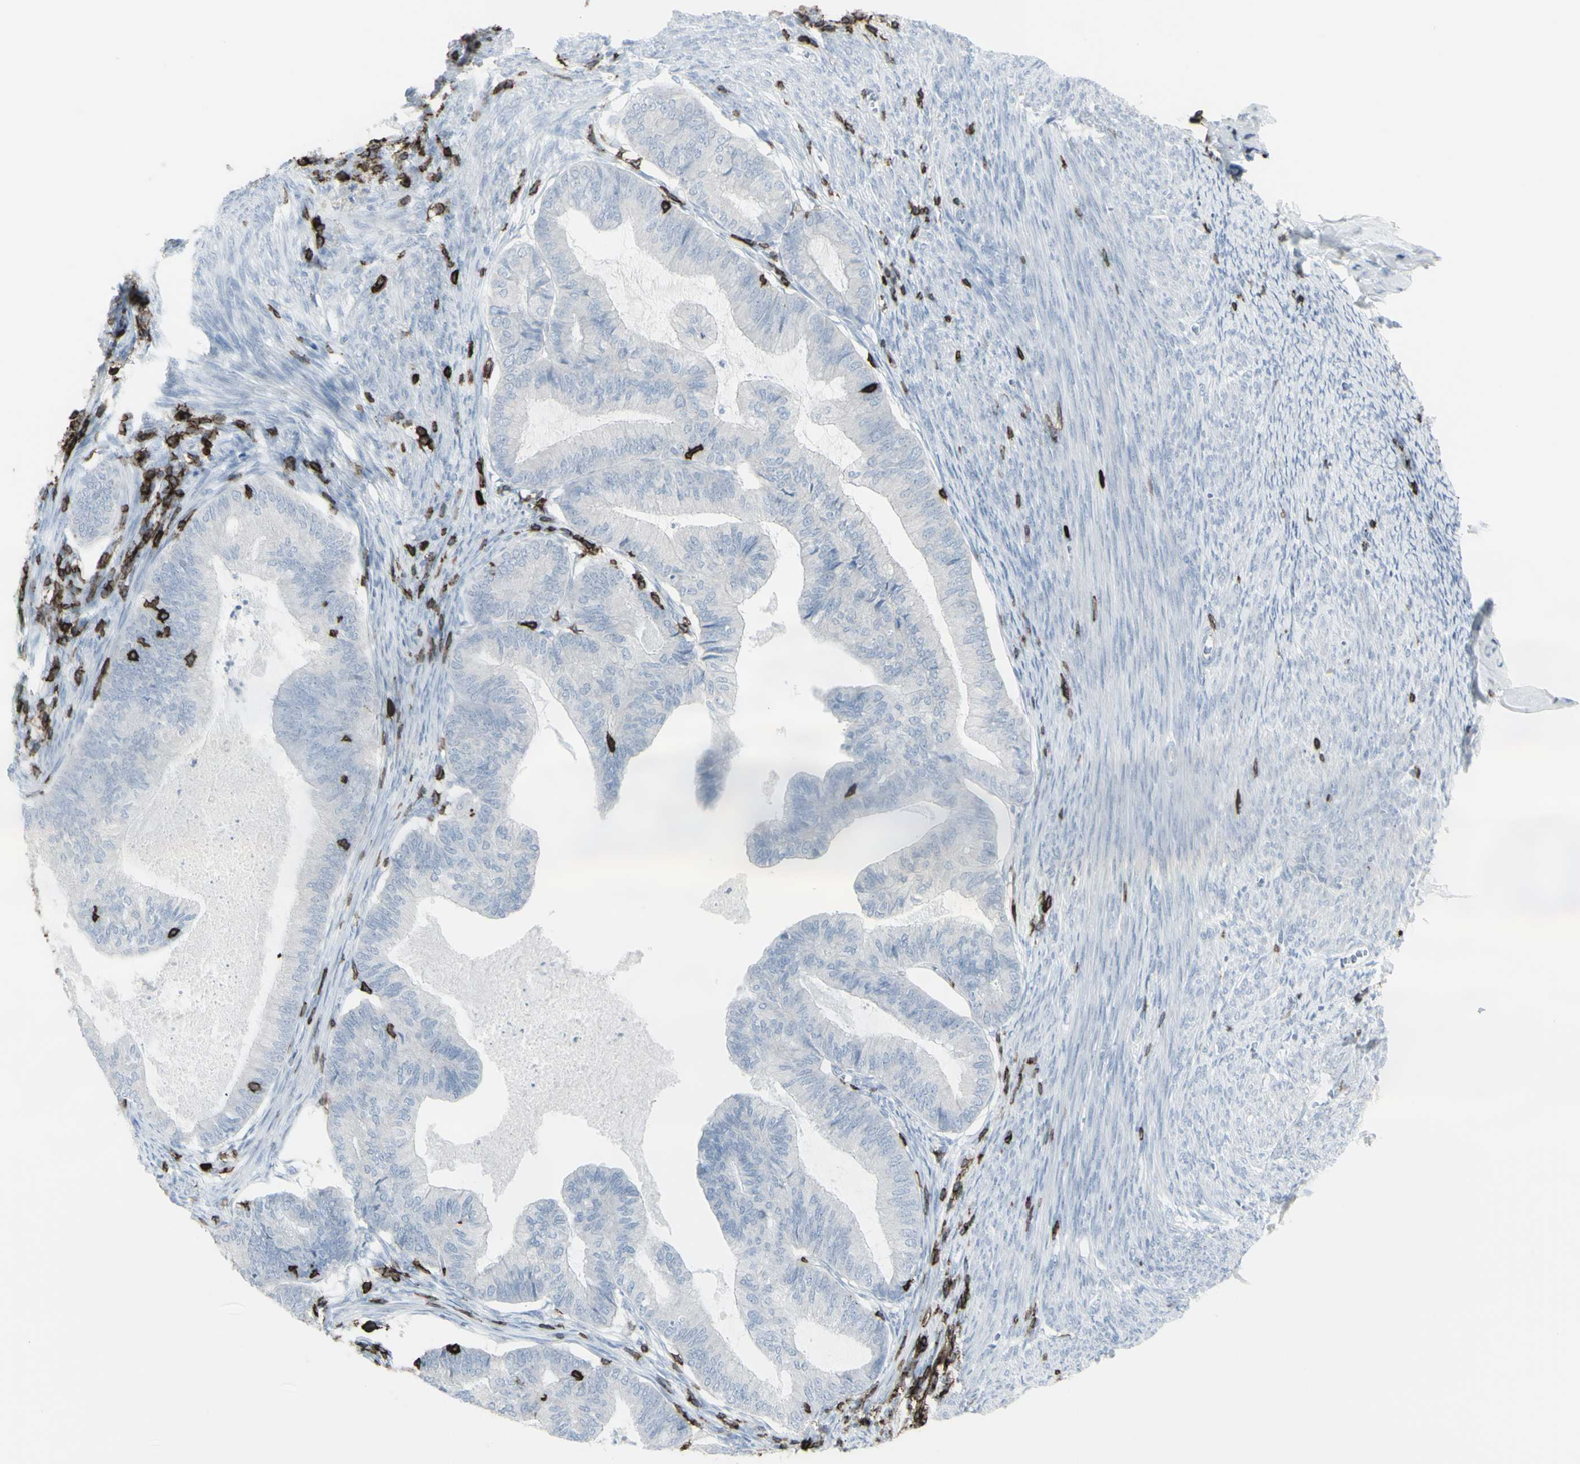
{"staining": {"intensity": "negative", "quantity": "none", "location": "none"}, "tissue": "cervical cancer", "cell_type": "Tumor cells", "image_type": "cancer", "snomed": [{"axis": "morphology", "description": "Normal tissue, NOS"}, {"axis": "morphology", "description": "Adenocarcinoma, NOS"}, {"axis": "topography", "description": "Cervix"}, {"axis": "topography", "description": "Endometrium"}], "caption": "An IHC micrograph of cervical cancer (adenocarcinoma) is shown. There is no staining in tumor cells of cervical cancer (adenocarcinoma). (Stains: DAB (3,3'-diaminobenzidine) immunohistochemistry with hematoxylin counter stain, Microscopy: brightfield microscopy at high magnification).", "gene": "CD247", "patient": {"sex": "female", "age": 86}}